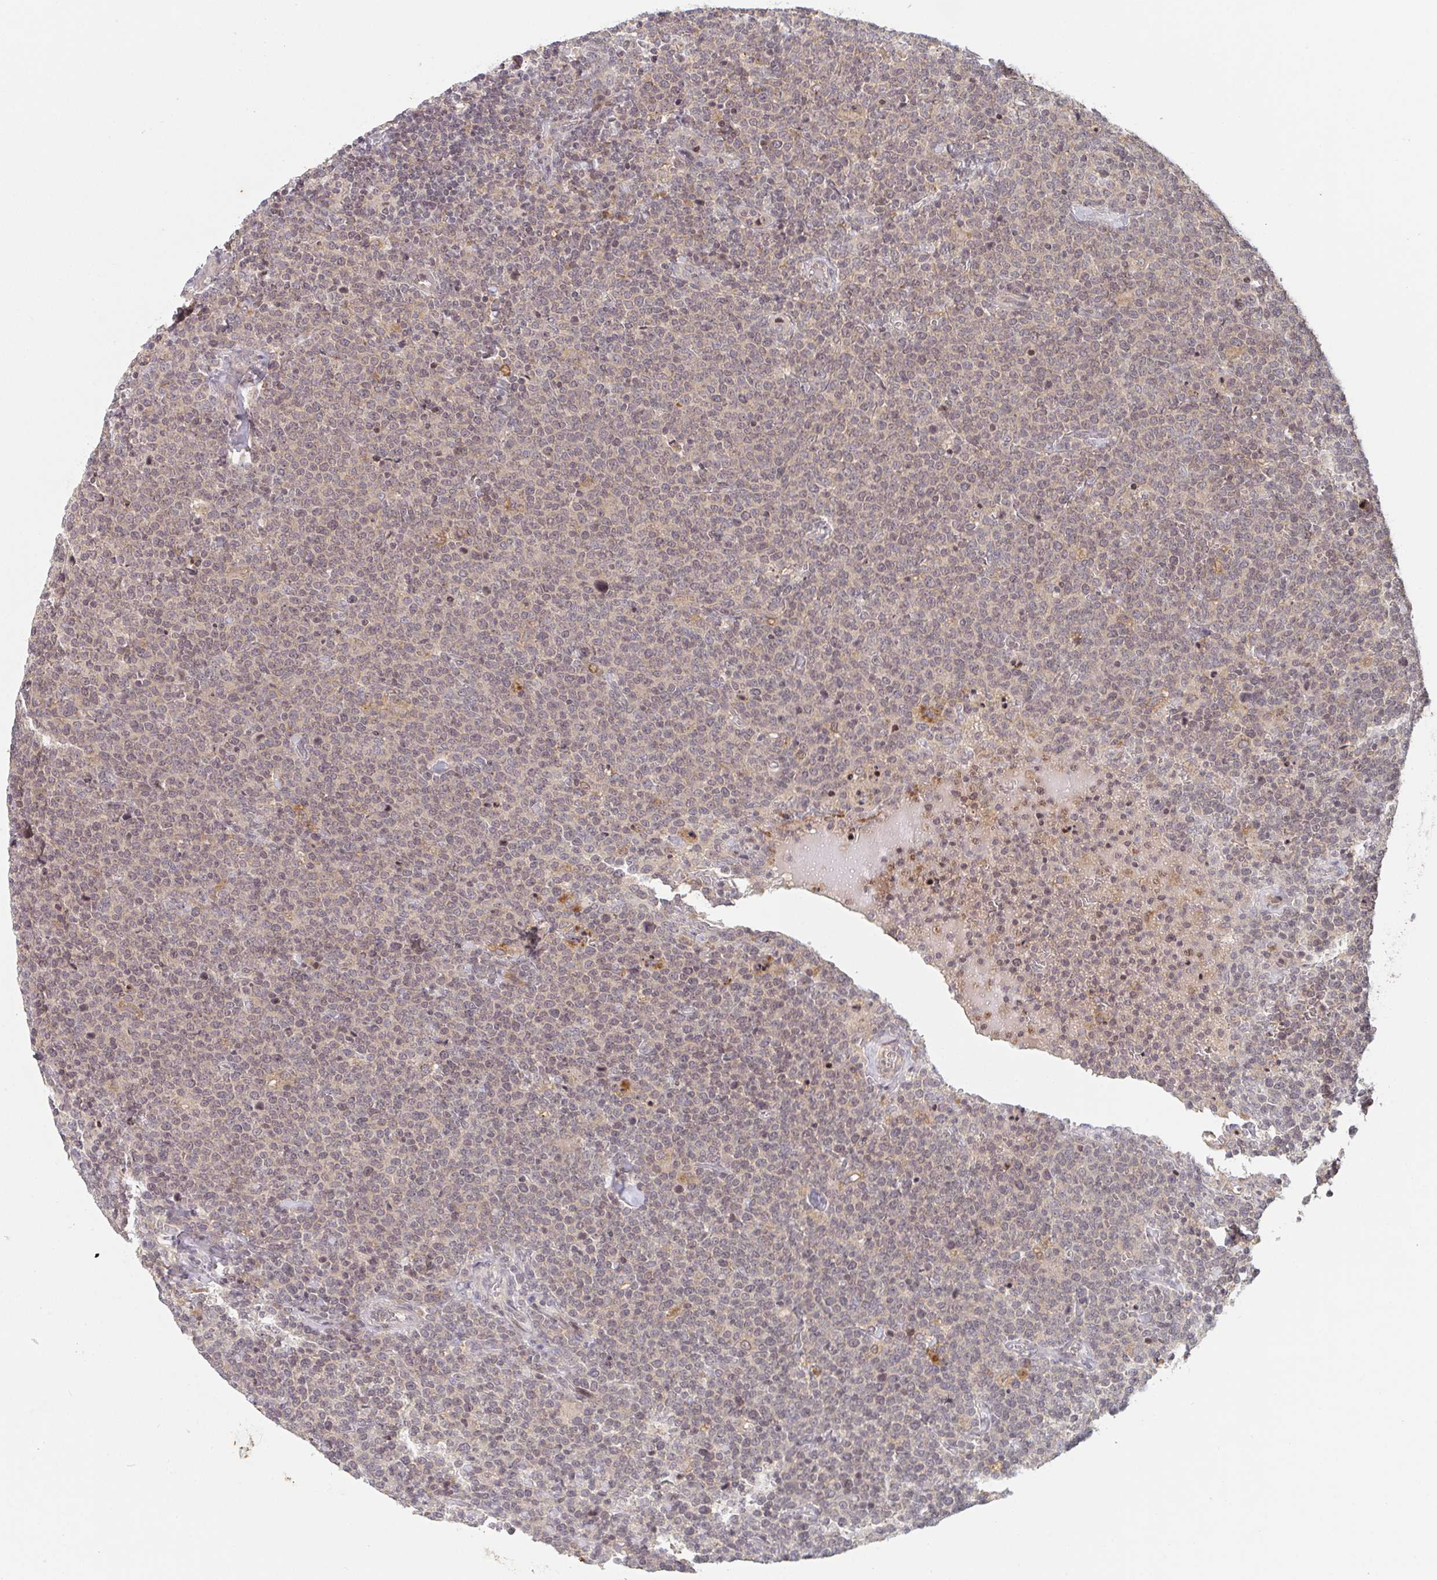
{"staining": {"intensity": "weak", "quantity": "<25%", "location": "nuclear"}, "tissue": "lymphoma", "cell_type": "Tumor cells", "image_type": "cancer", "snomed": [{"axis": "morphology", "description": "Malignant lymphoma, non-Hodgkin's type, High grade"}, {"axis": "topography", "description": "Lymph node"}], "caption": "This is an immunohistochemistry (IHC) photomicrograph of high-grade malignant lymphoma, non-Hodgkin's type. There is no expression in tumor cells.", "gene": "DCST1", "patient": {"sex": "male", "age": 61}}